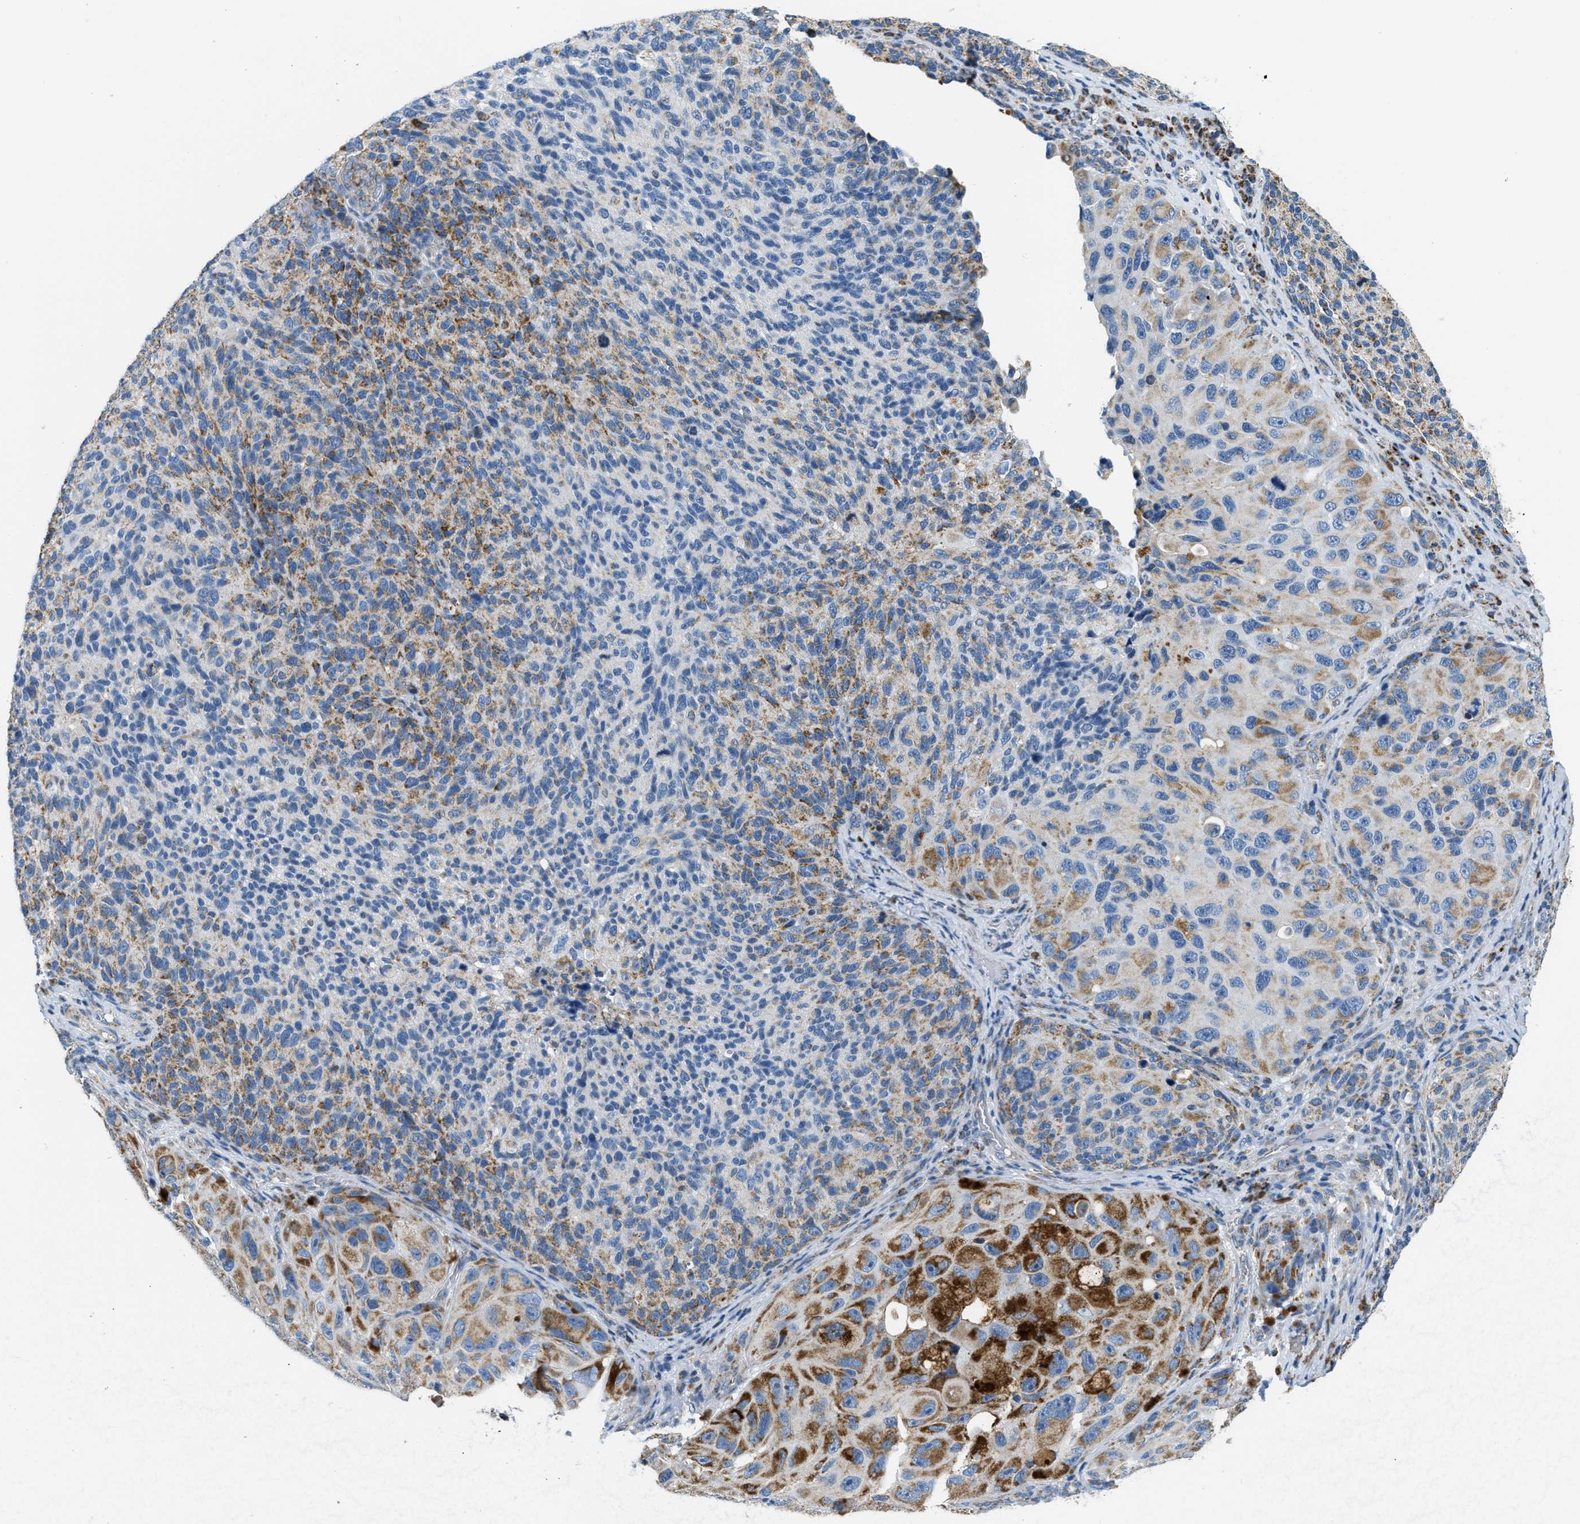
{"staining": {"intensity": "moderate", "quantity": "25%-75%", "location": "cytoplasmic/membranous"}, "tissue": "melanoma", "cell_type": "Tumor cells", "image_type": "cancer", "snomed": [{"axis": "morphology", "description": "Malignant melanoma, NOS"}, {"axis": "topography", "description": "Skin"}], "caption": "Malignant melanoma stained for a protein demonstrates moderate cytoplasmic/membranous positivity in tumor cells.", "gene": "ACADVL", "patient": {"sex": "female", "age": 73}}